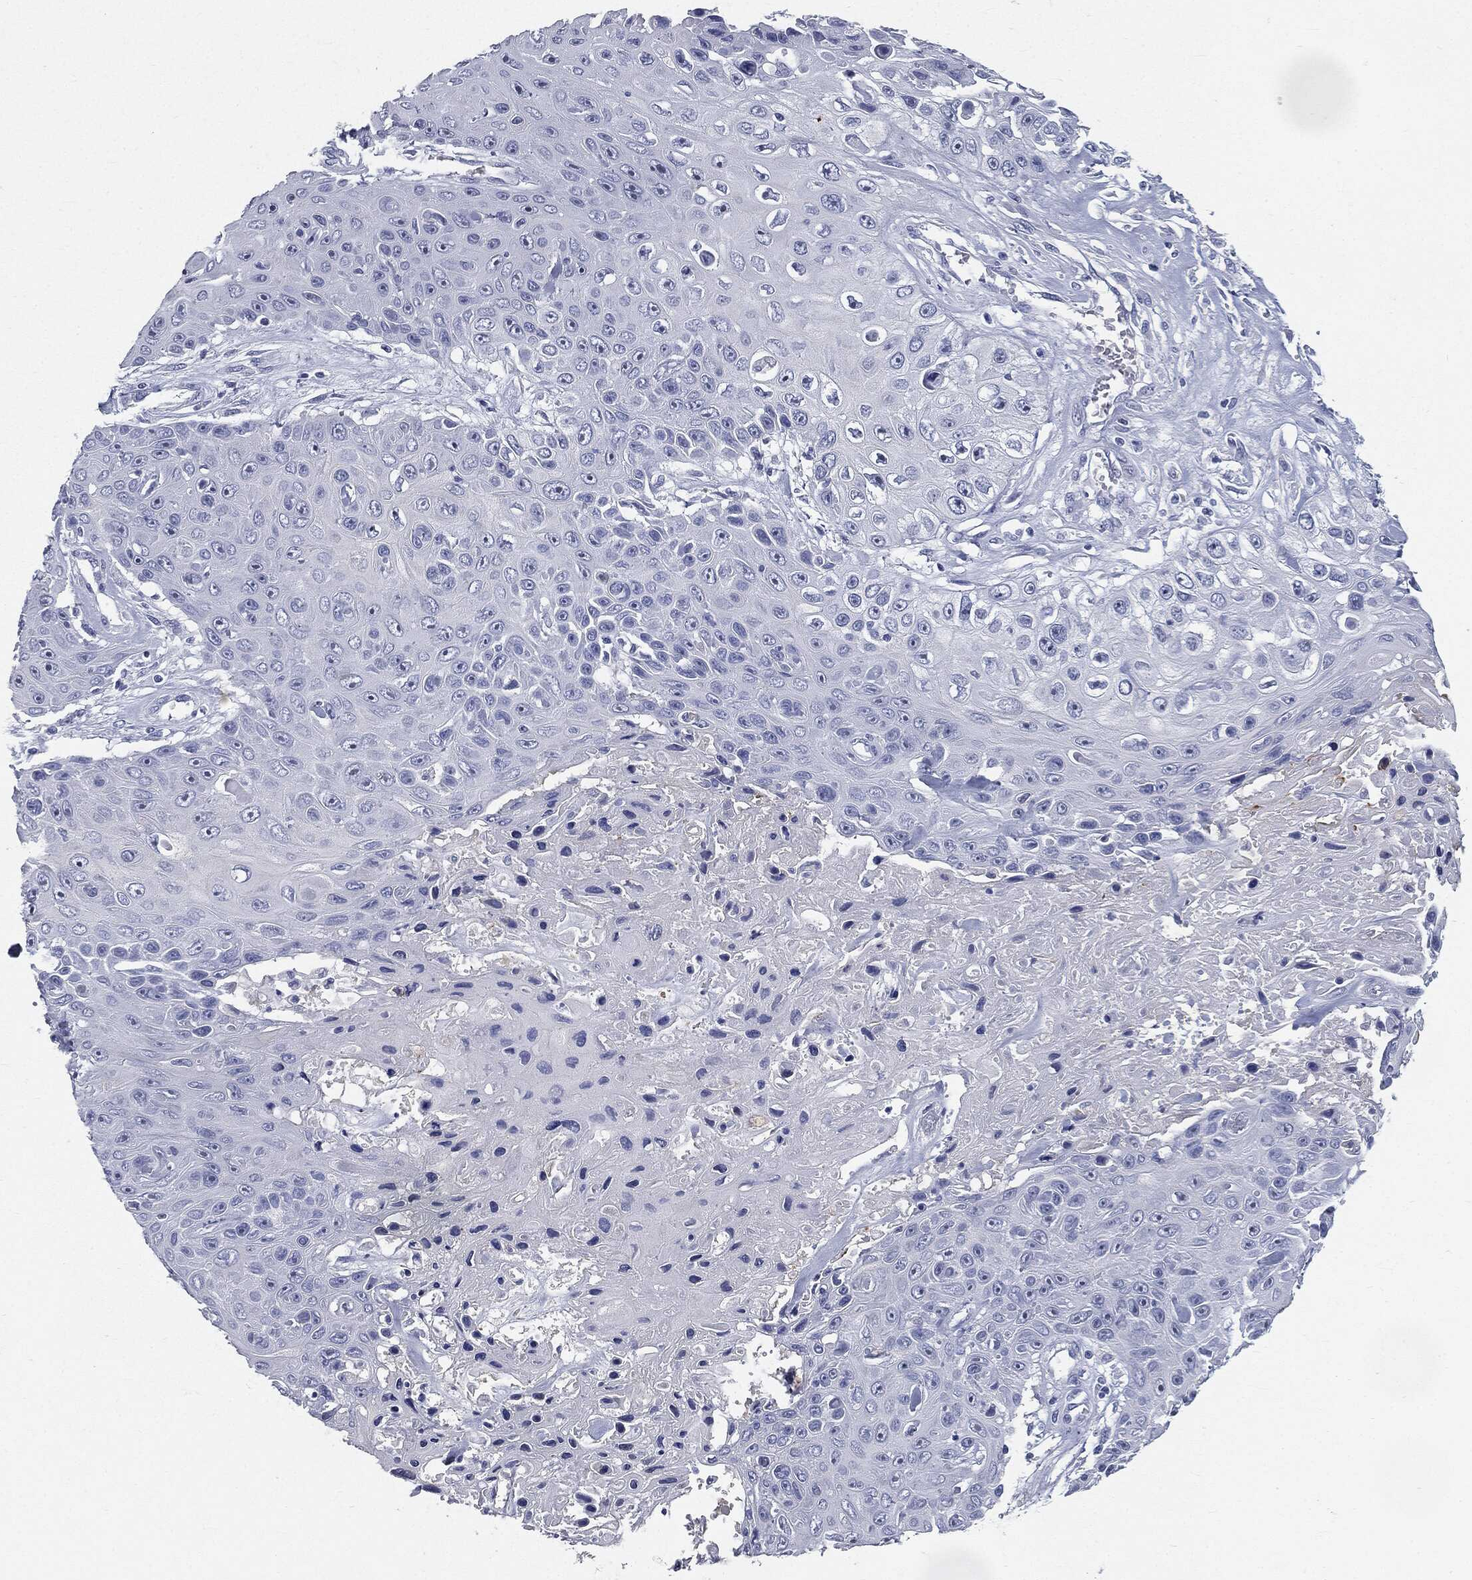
{"staining": {"intensity": "negative", "quantity": "none", "location": "none"}, "tissue": "skin cancer", "cell_type": "Tumor cells", "image_type": "cancer", "snomed": [{"axis": "morphology", "description": "Squamous cell carcinoma, NOS"}, {"axis": "topography", "description": "Skin"}], "caption": "The image exhibits no staining of tumor cells in skin cancer.", "gene": "CUZD1", "patient": {"sex": "male", "age": 82}}